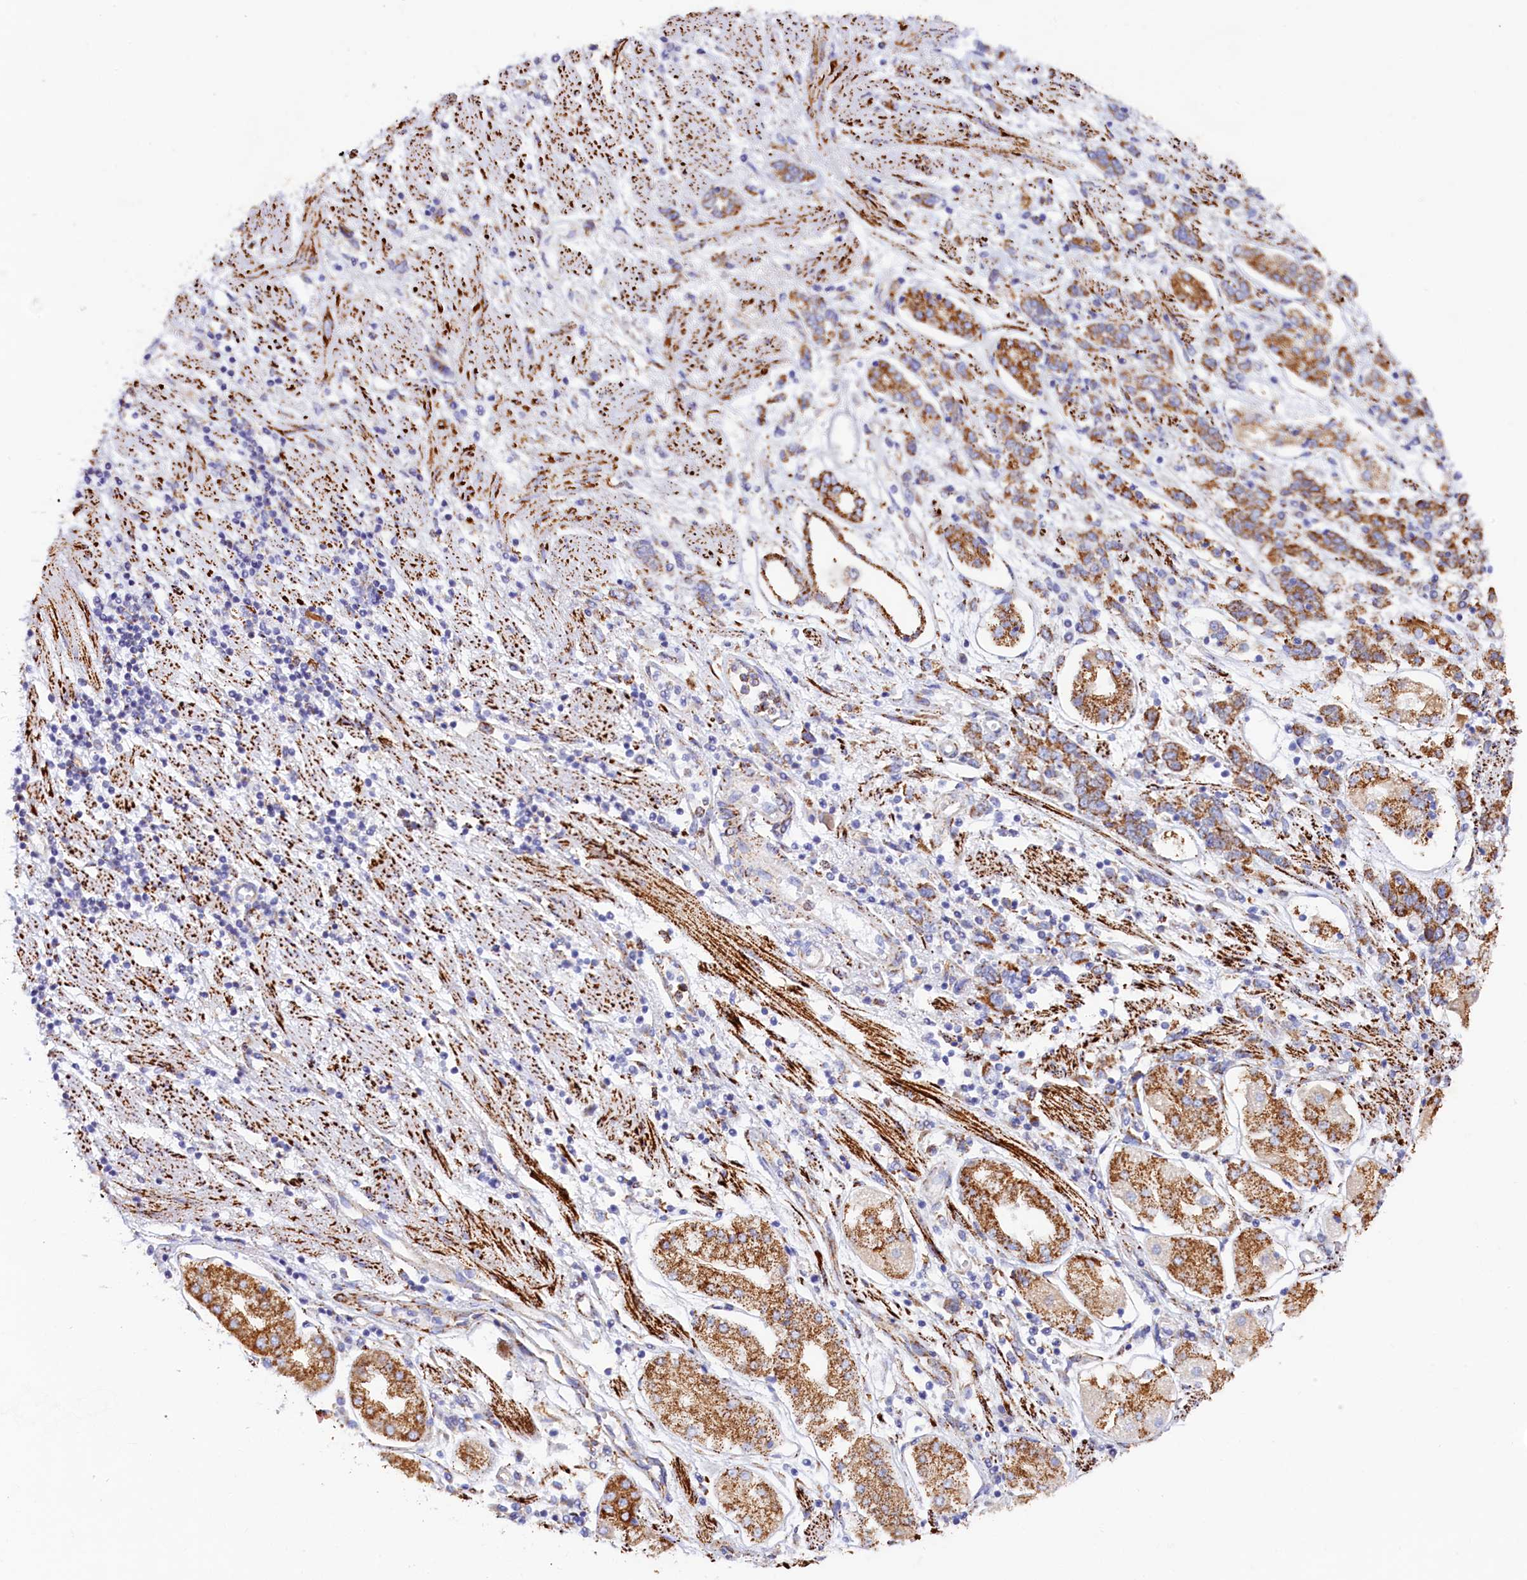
{"staining": {"intensity": "strong", "quantity": ">75%", "location": "cytoplasmic/membranous"}, "tissue": "stomach cancer", "cell_type": "Tumor cells", "image_type": "cancer", "snomed": [{"axis": "morphology", "description": "Adenocarcinoma, NOS"}, {"axis": "topography", "description": "Stomach"}], "caption": "A high-resolution image shows immunohistochemistry staining of adenocarcinoma (stomach), which exhibits strong cytoplasmic/membranous positivity in about >75% of tumor cells.", "gene": "AKTIP", "patient": {"sex": "female", "age": 76}}